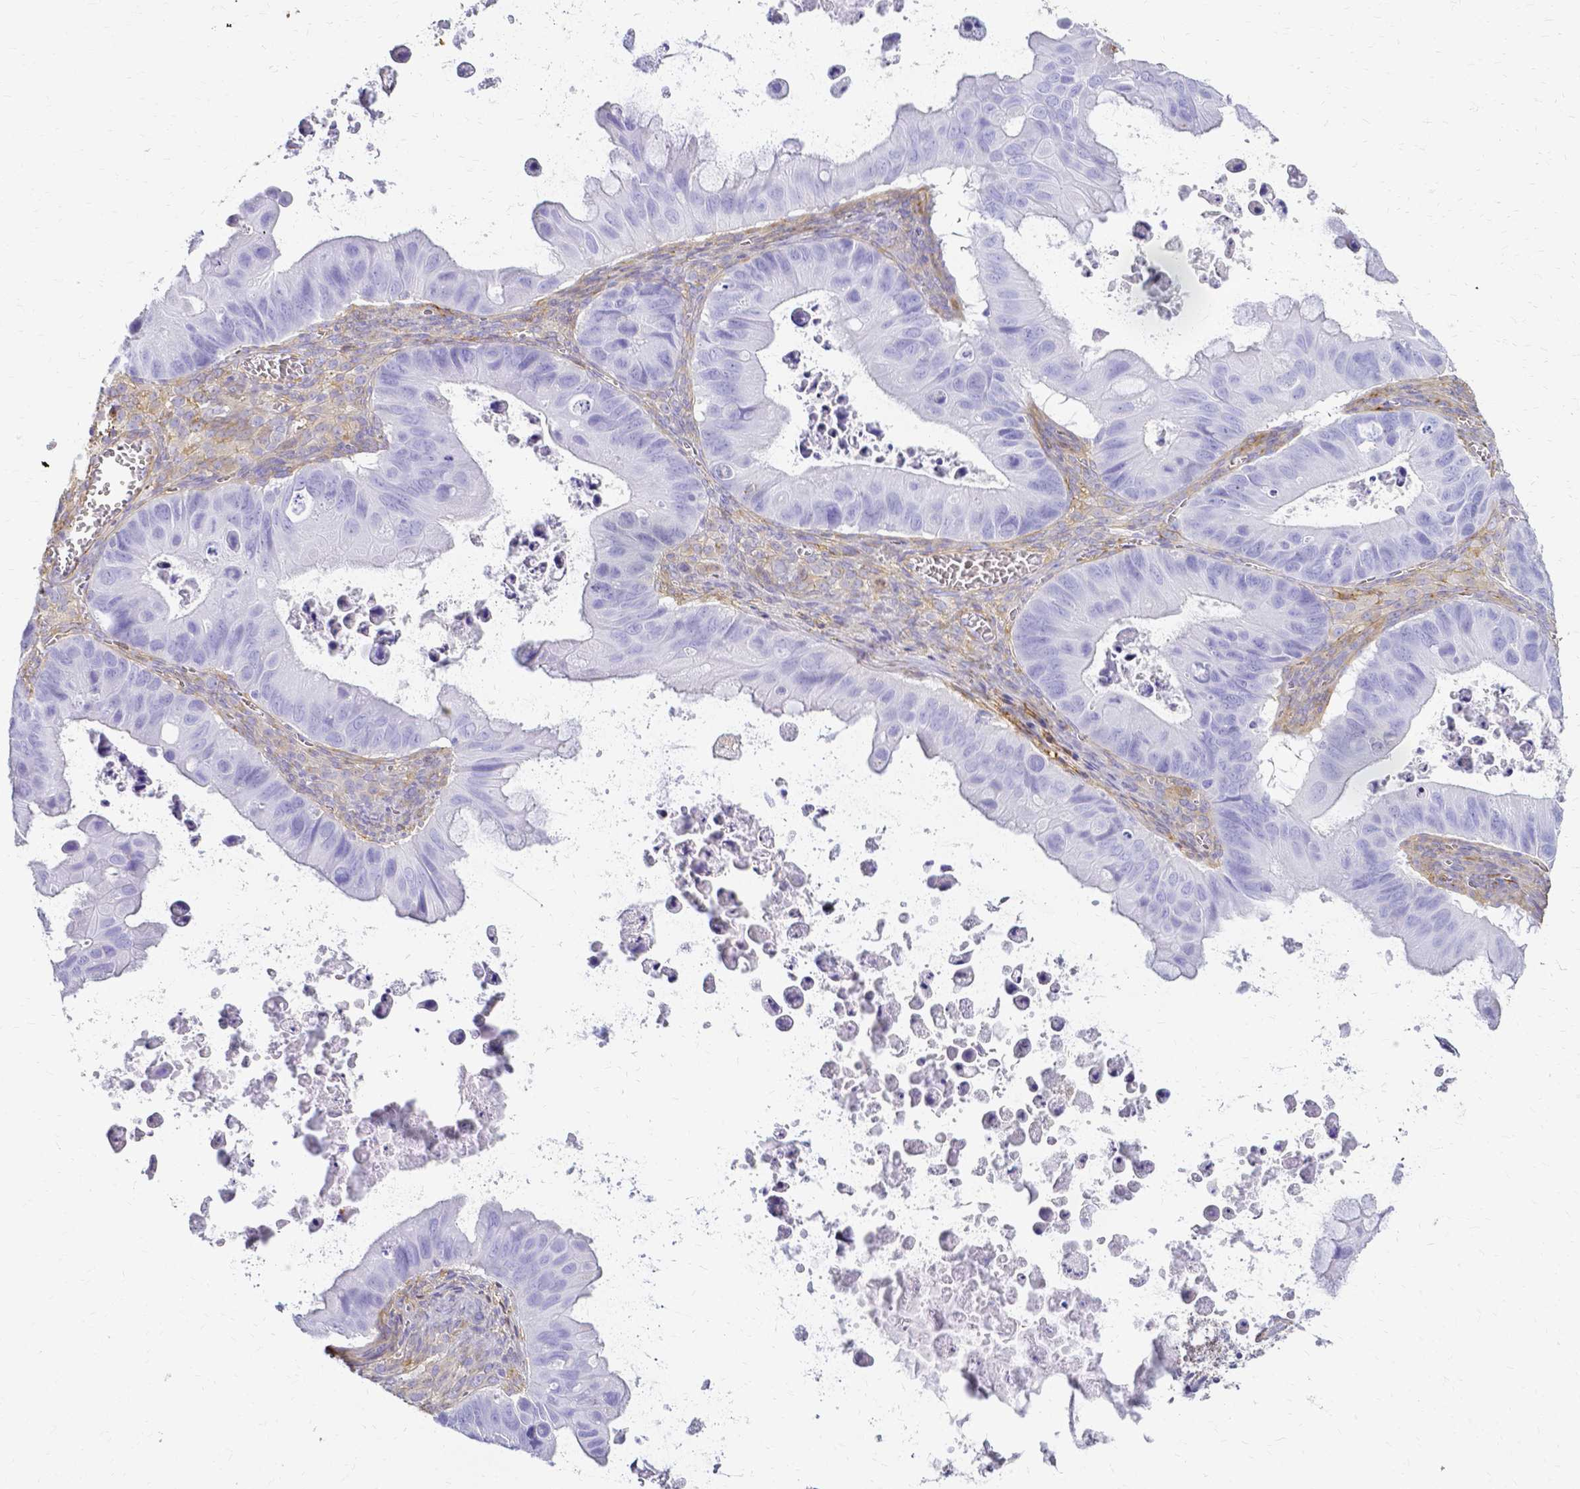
{"staining": {"intensity": "negative", "quantity": "none", "location": "none"}, "tissue": "ovarian cancer", "cell_type": "Tumor cells", "image_type": "cancer", "snomed": [{"axis": "morphology", "description": "Cystadenocarcinoma, mucinous, NOS"}, {"axis": "topography", "description": "Ovary"}], "caption": "A high-resolution image shows IHC staining of ovarian cancer (mucinous cystadenocarcinoma), which exhibits no significant staining in tumor cells.", "gene": "HSPA12A", "patient": {"sex": "female", "age": 64}}